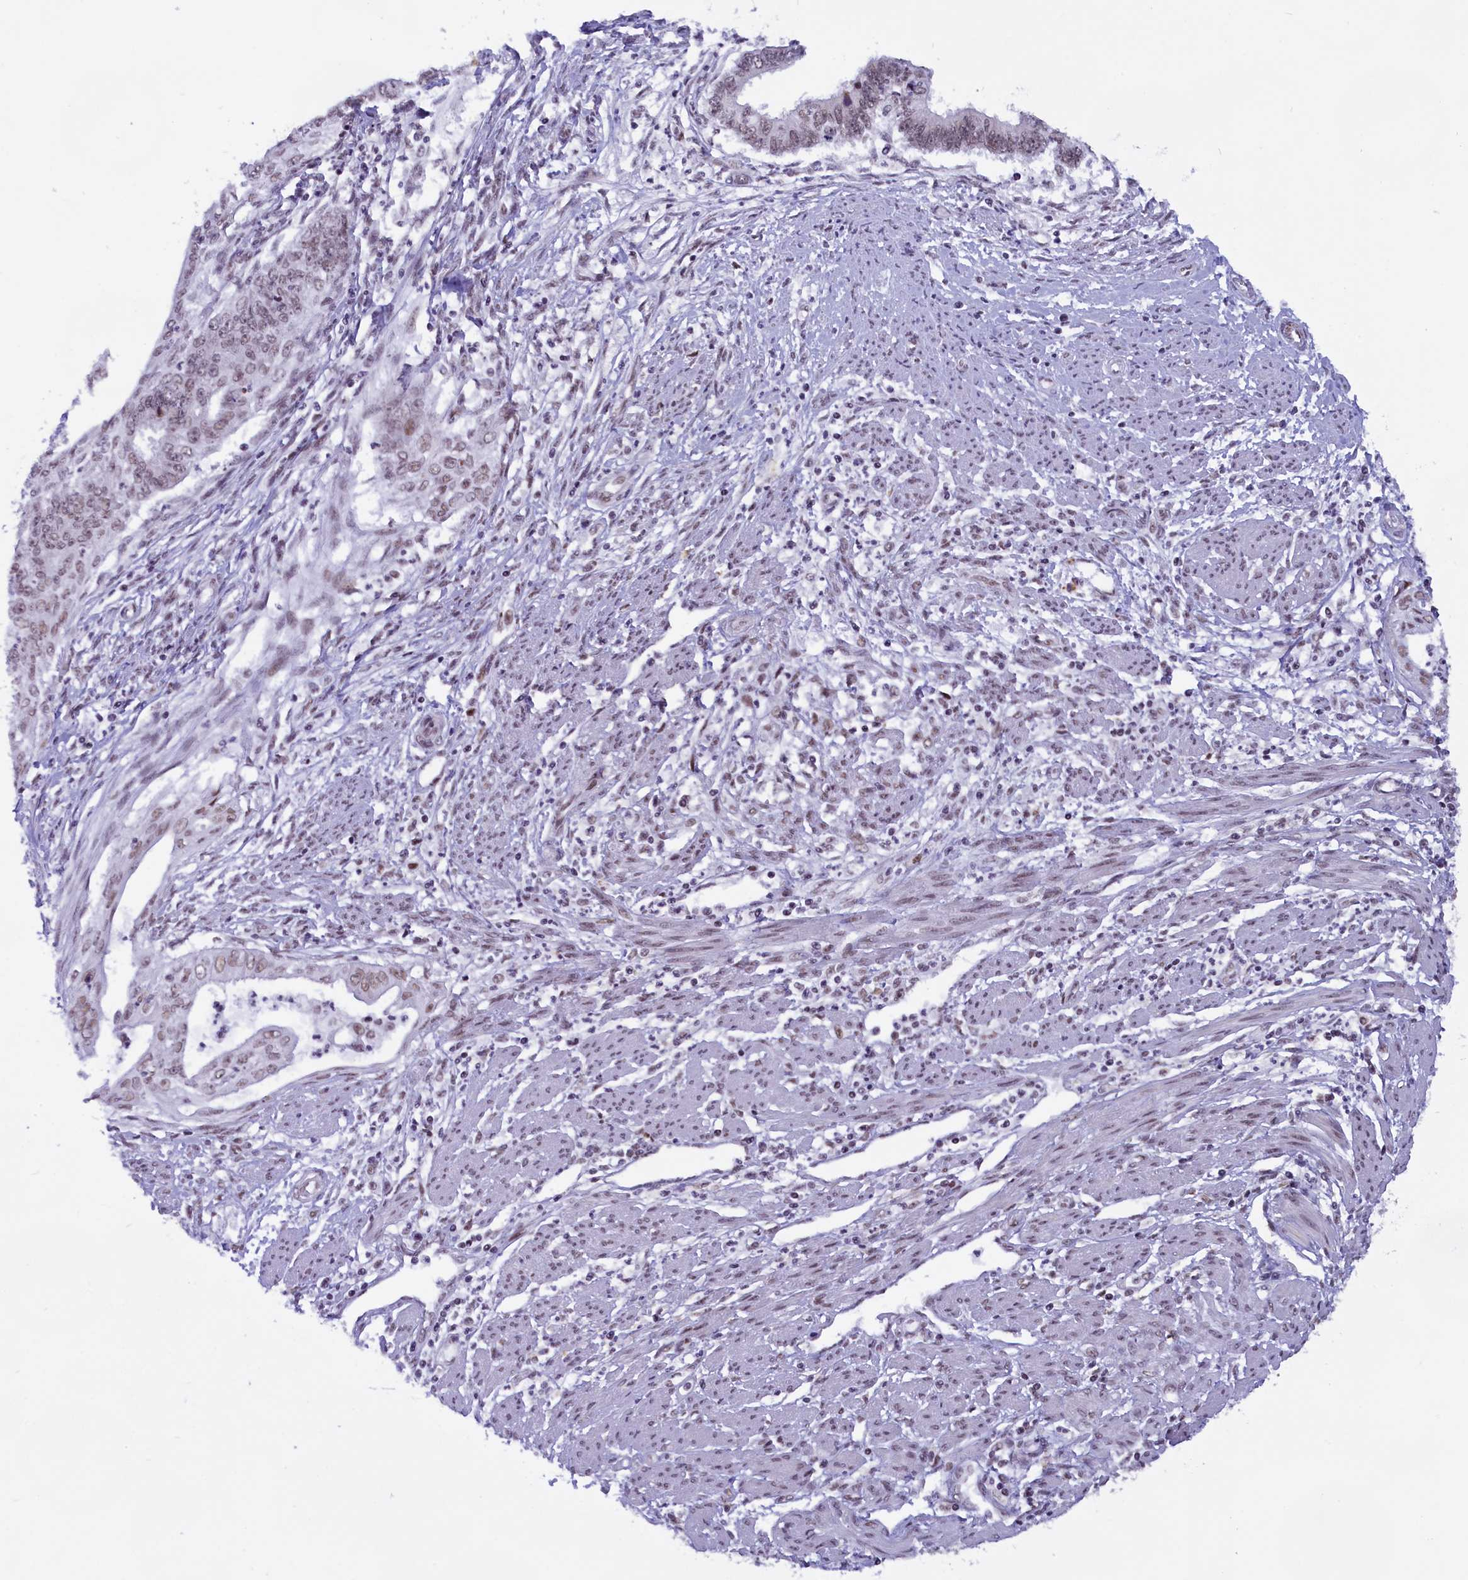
{"staining": {"intensity": "weak", "quantity": "25%-75%", "location": "nuclear"}, "tissue": "endometrial cancer", "cell_type": "Tumor cells", "image_type": "cancer", "snomed": [{"axis": "morphology", "description": "Adenocarcinoma, NOS"}, {"axis": "topography", "description": "Endometrium"}], "caption": "Weak nuclear positivity for a protein is seen in approximately 25%-75% of tumor cells of endometrial cancer using immunohistochemistry (IHC).", "gene": "CDYL2", "patient": {"sex": "female", "age": 73}}